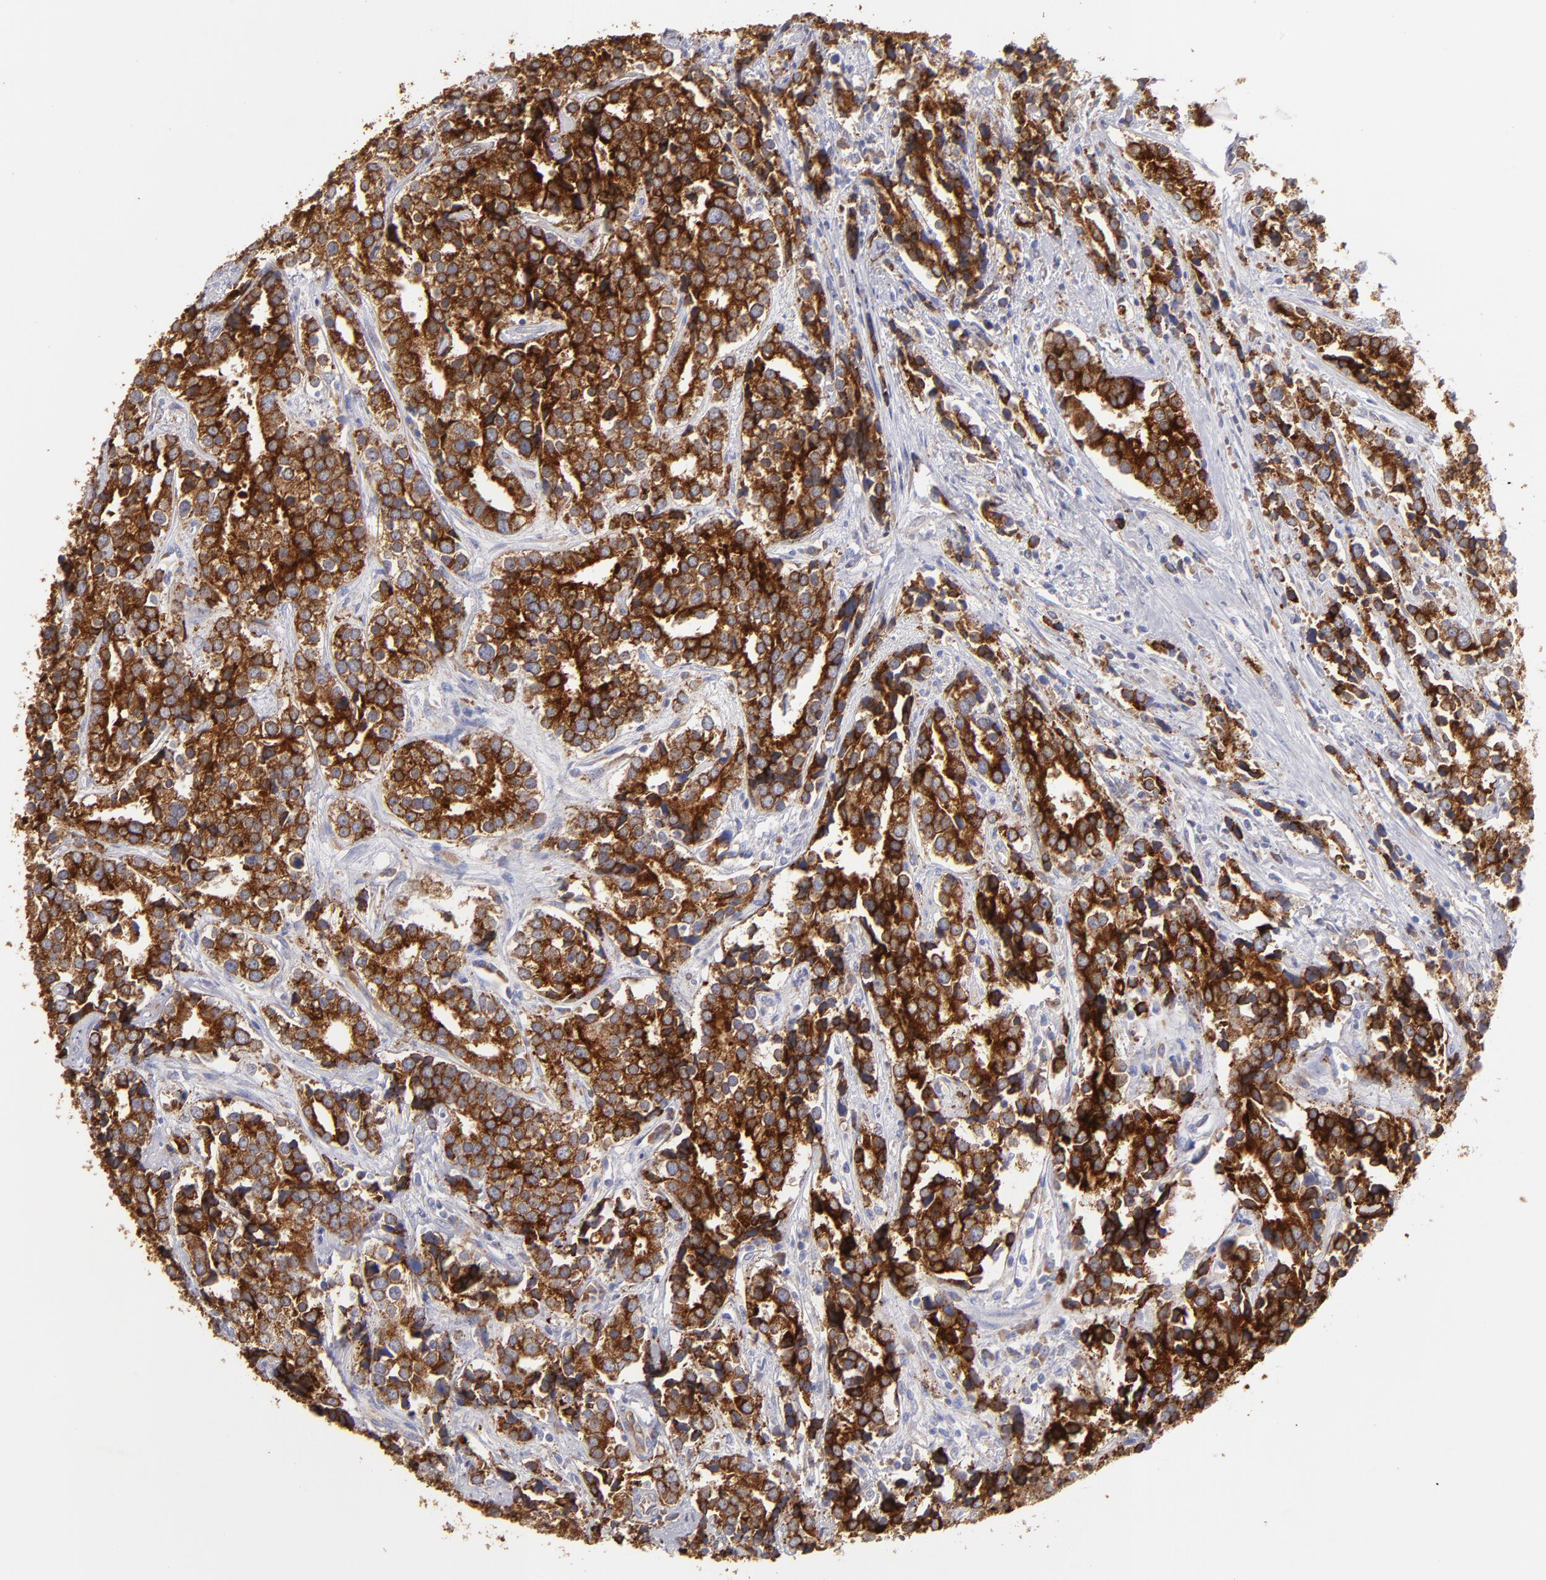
{"staining": {"intensity": "strong", "quantity": ">75%", "location": "cytoplasmic/membranous"}, "tissue": "prostate cancer", "cell_type": "Tumor cells", "image_type": "cancer", "snomed": [{"axis": "morphology", "description": "Adenocarcinoma, High grade"}, {"axis": "topography", "description": "Prostate"}], "caption": "Prostate cancer tissue demonstrates strong cytoplasmic/membranous staining in about >75% of tumor cells", "gene": "ENTPD5", "patient": {"sex": "male", "age": 71}}